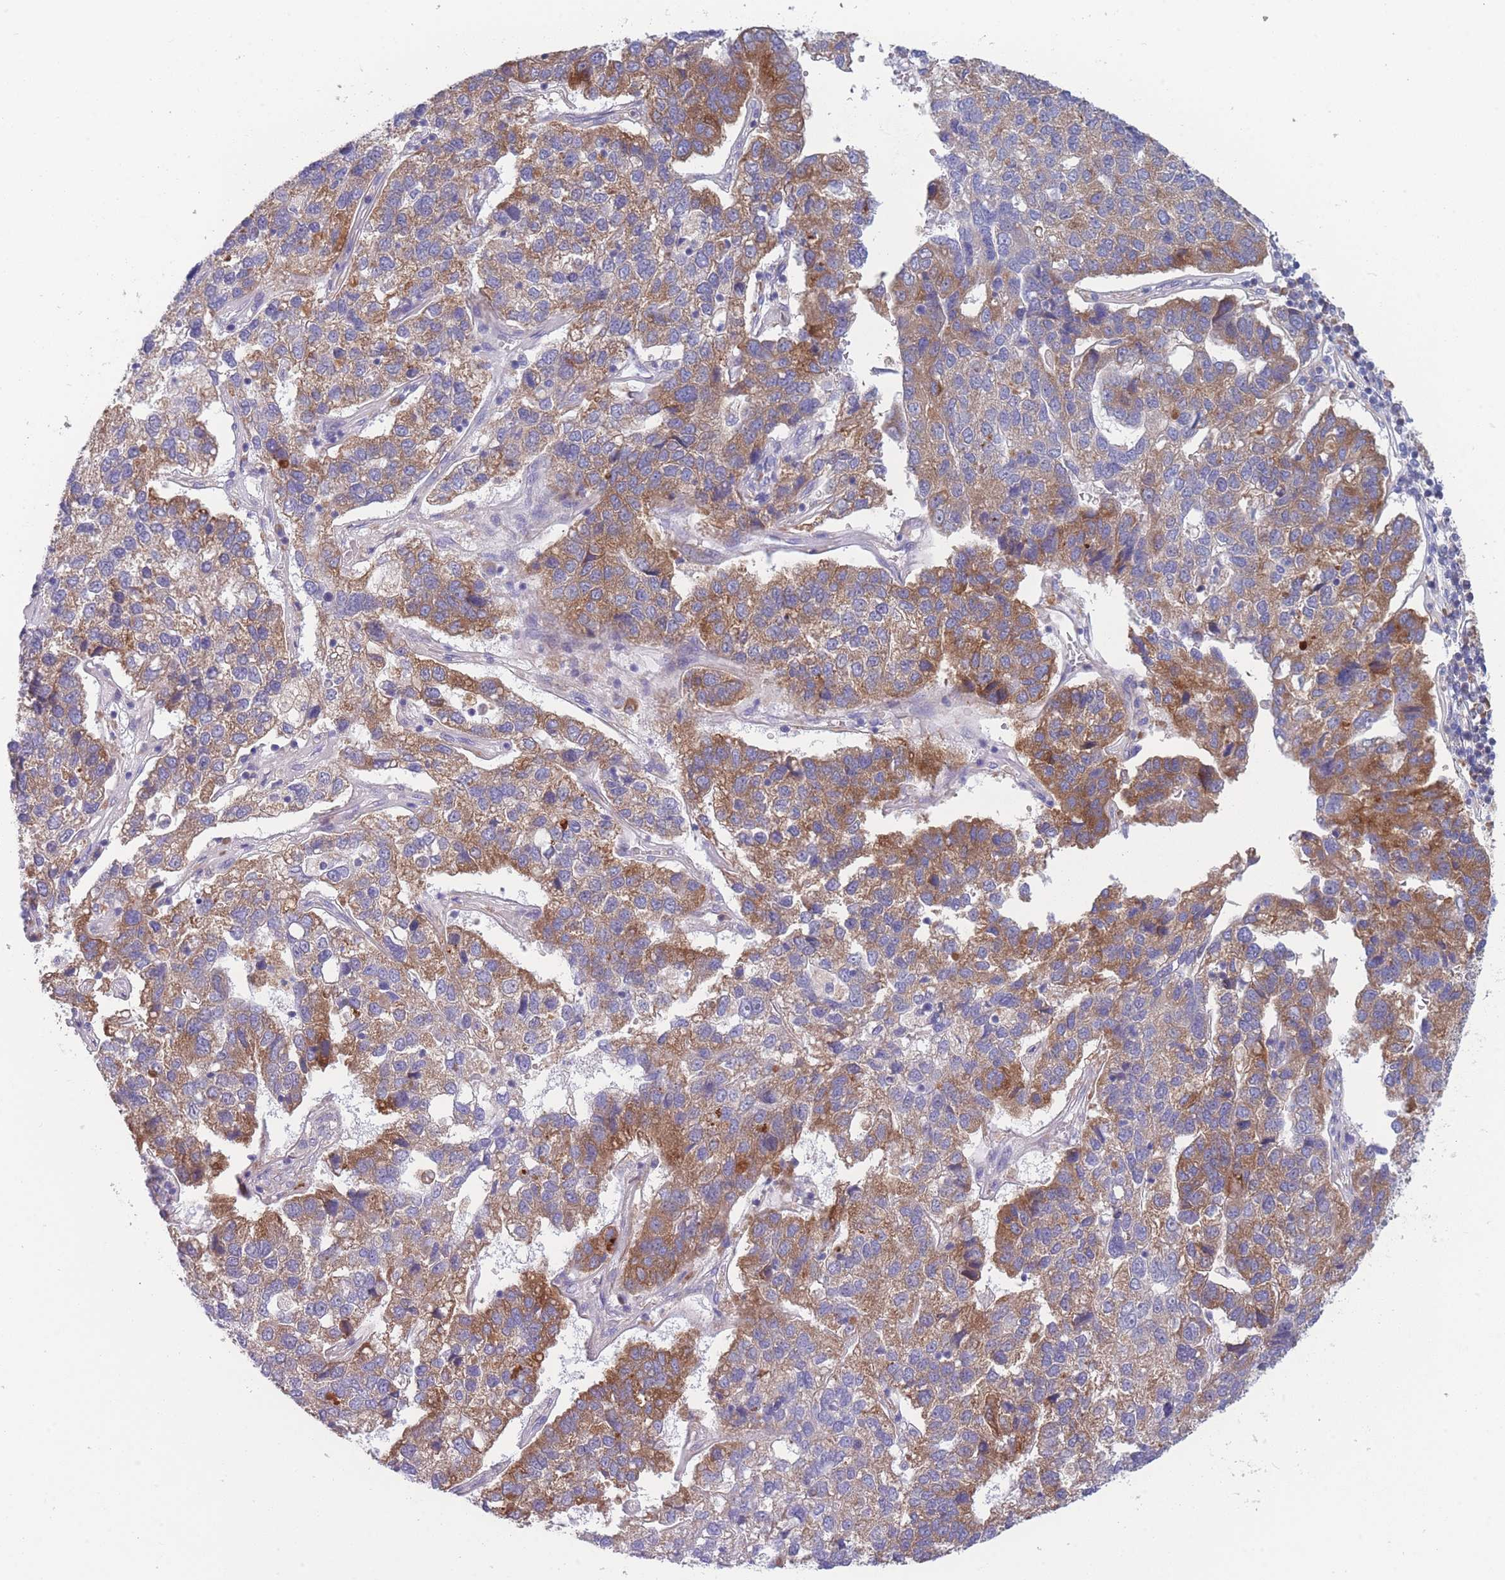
{"staining": {"intensity": "moderate", "quantity": ">75%", "location": "cytoplasmic/membranous"}, "tissue": "pancreatic cancer", "cell_type": "Tumor cells", "image_type": "cancer", "snomed": [{"axis": "morphology", "description": "Adenocarcinoma, NOS"}, {"axis": "topography", "description": "Pancreas"}], "caption": "Protein staining of pancreatic cancer tissue reveals moderate cytoplasmic/membranous positivity in approximately >75% of tumor cells. The staining is performed using DAB (3,3'-diaminobenzidine) brown chromogen to label protein expression. The nuclei are counter-stained blue using hematoxylin.", "gene": "NDUFAF6", "patient": {"sex": "female", "age": 61}}